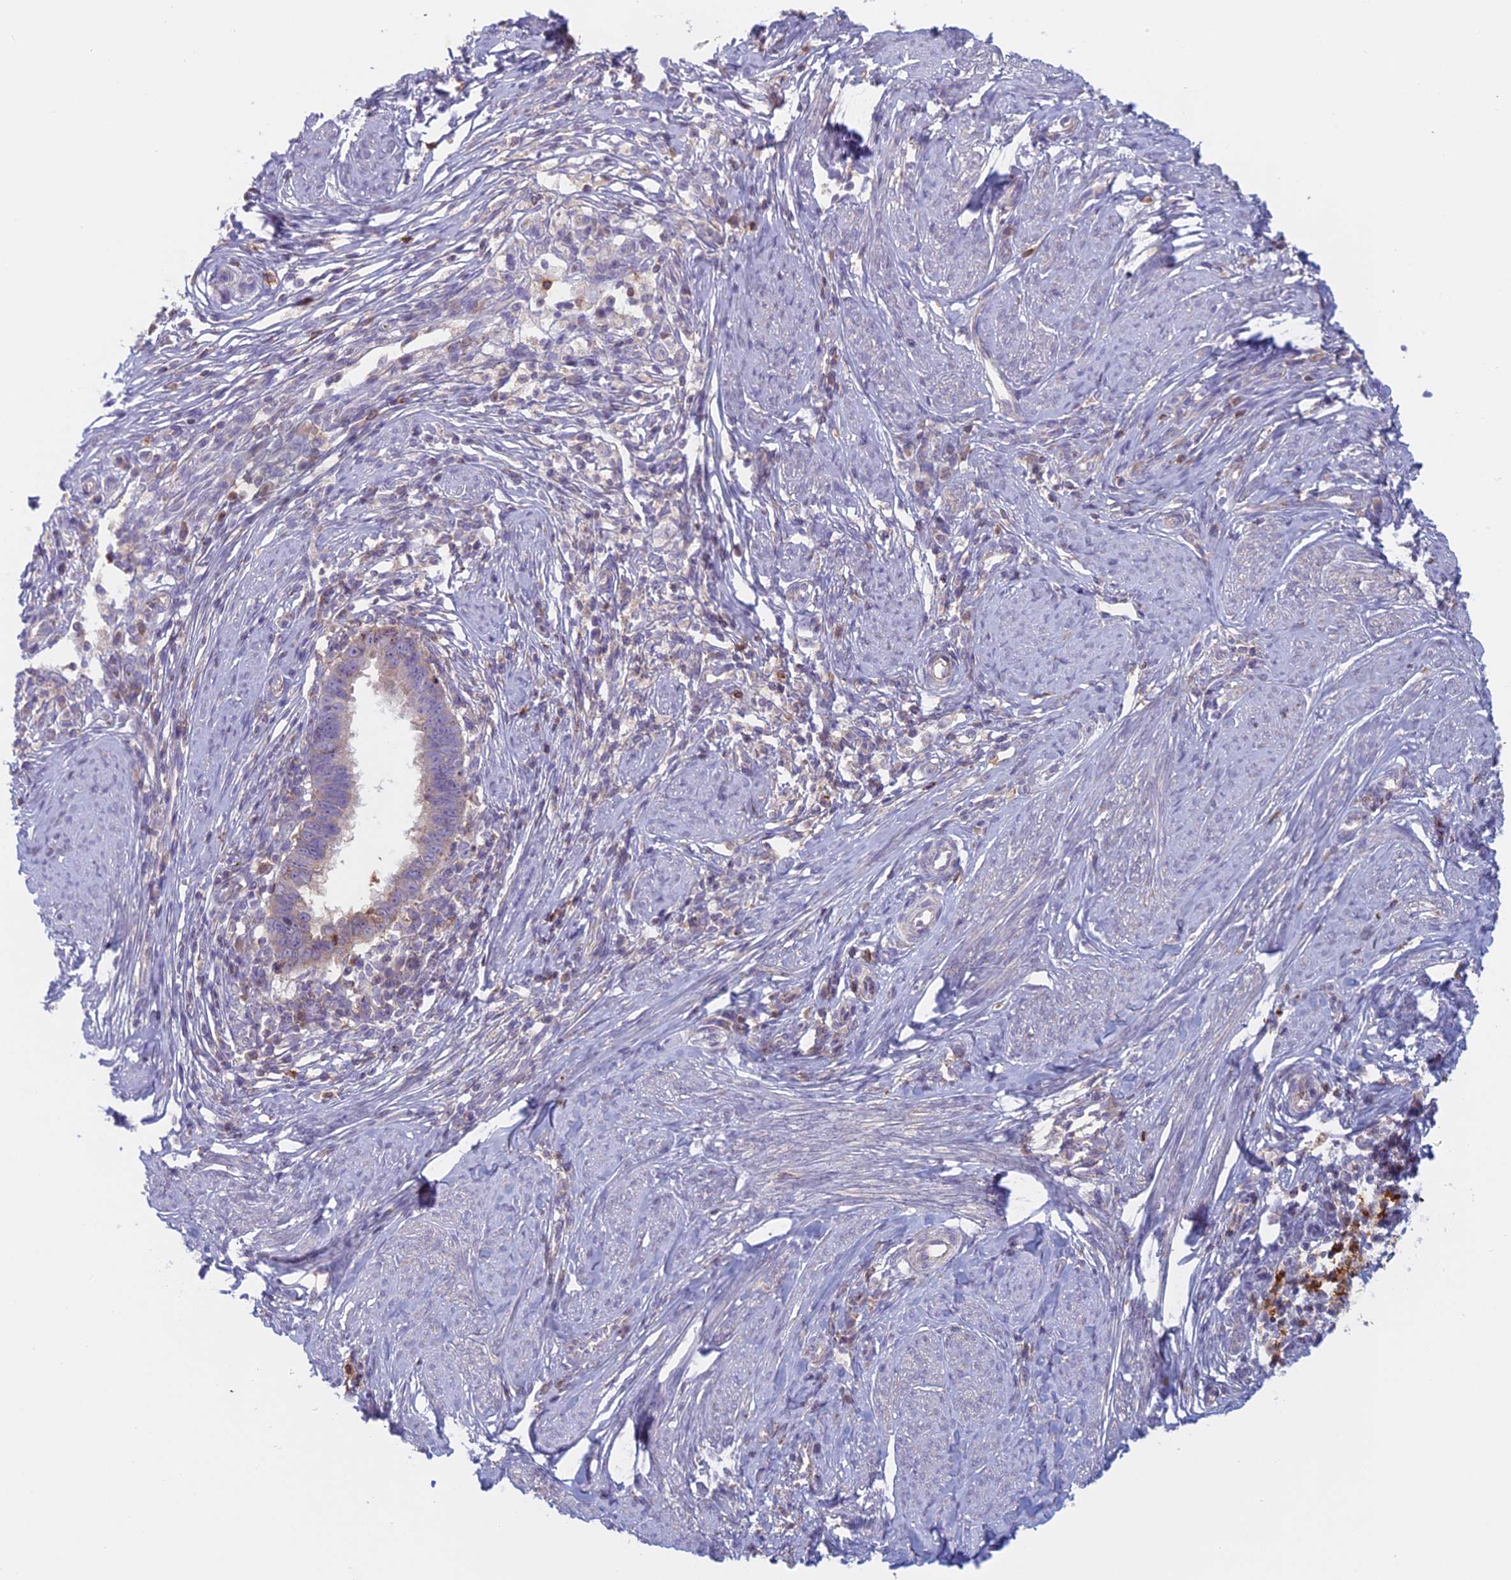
{"staining": {"intensity": "weak", "quantity": "<25%", "location": "cytoplasmic/membranous"}, "tissue": "cervical cancer", "cell_type": "Tumor cells", "image_type": "cancer", "snomed": [{"axis": "morphology", "description": "Adenocarcinoma, NOS"}, {"axis": "topography", "description": "Cervix"}], "caption": "IHC micrograph of cervical cancer (adenocarcinoma) stained for a protein (brown), which displays no expression in tumor cells.", "gene": "IFTAP", "patient": {"sex": "female", "age": 36}}